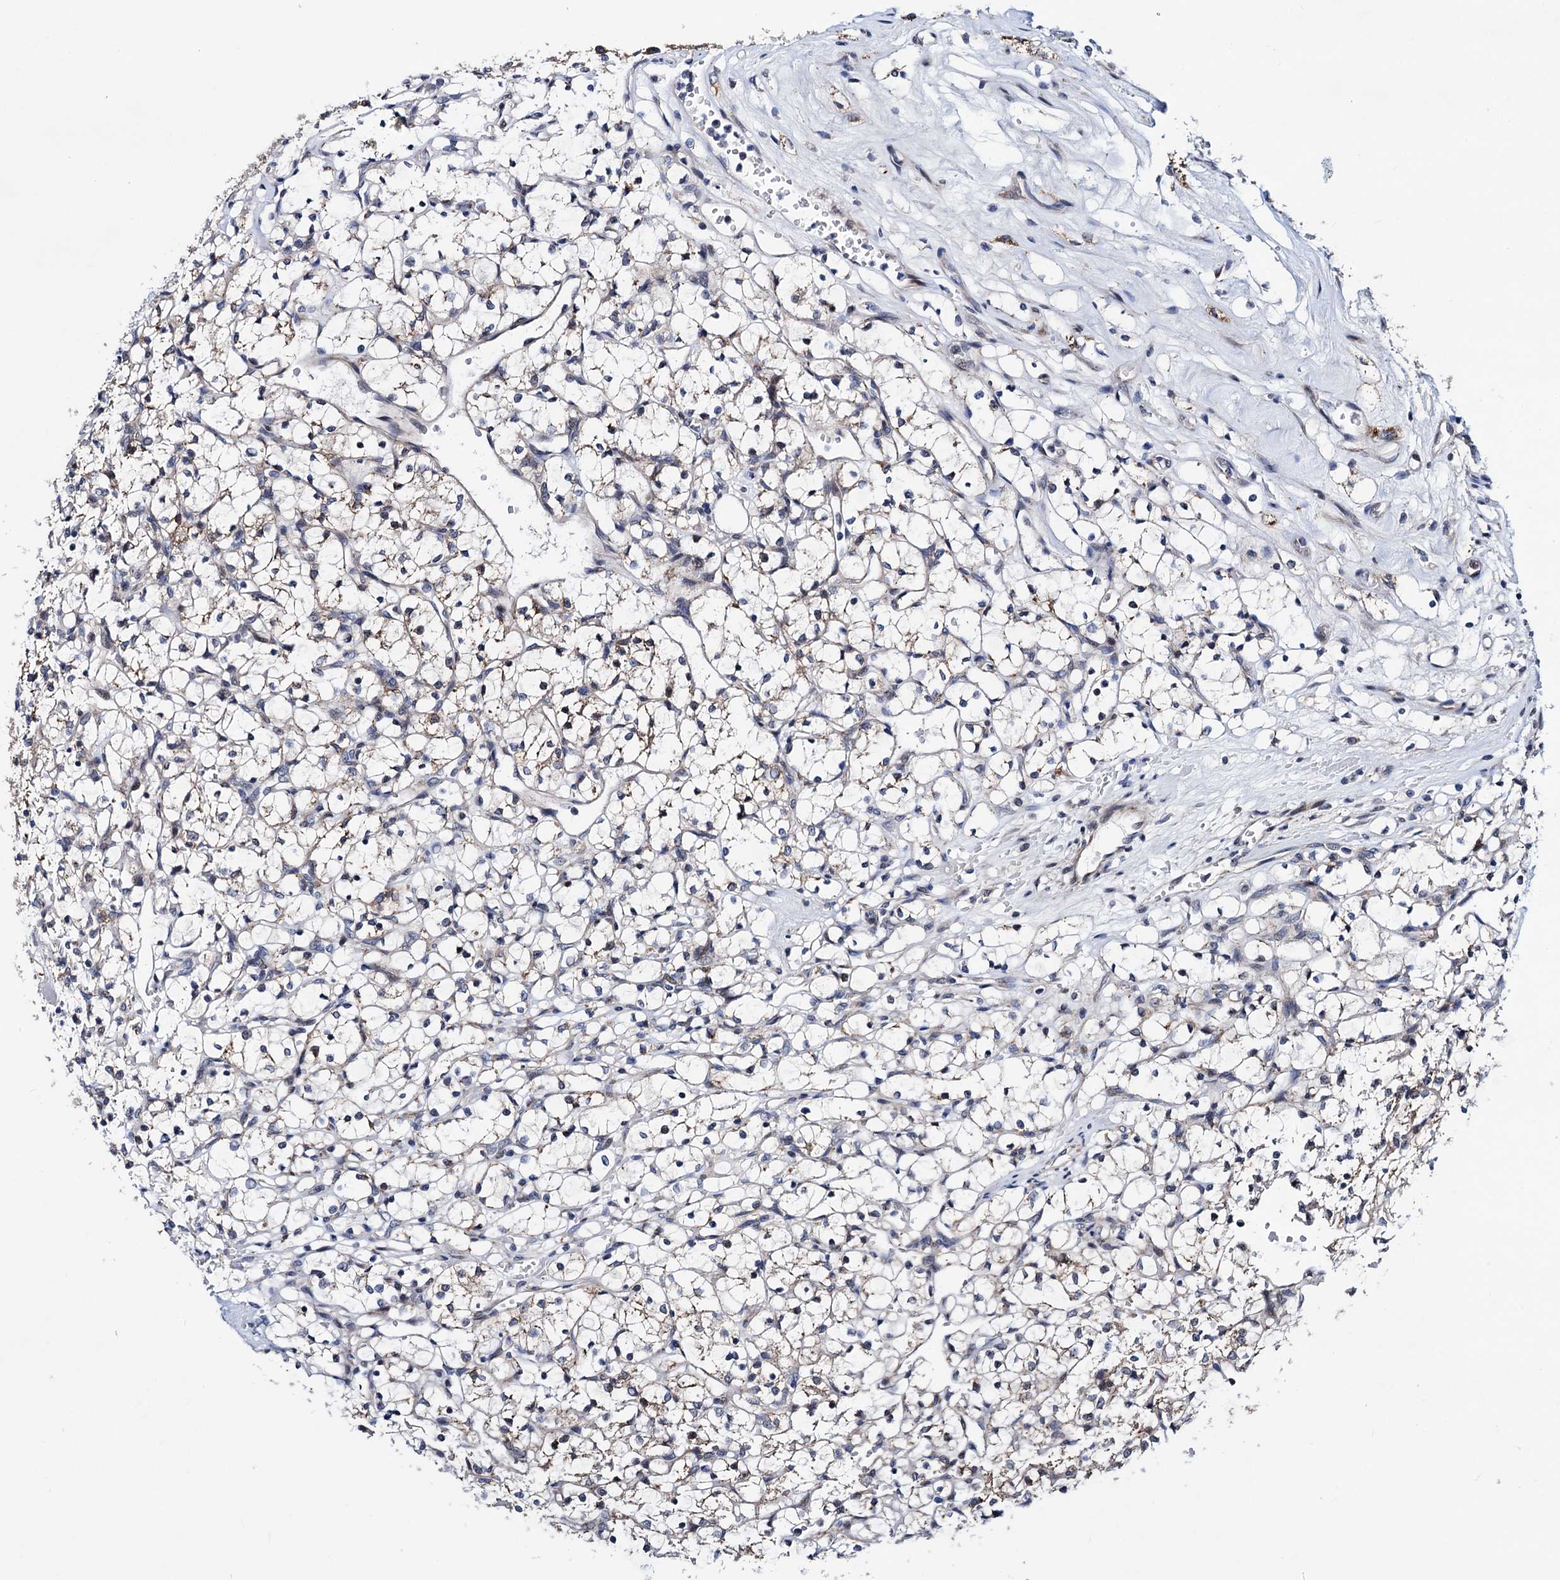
{"staining": {"intensity": "moderate", "quantity": "25%-75%", "location": "cytoplasmic/membranous"}, "tissue": "renal cancer", "cell_type": "Tumor cells", "image_type": "cancer", "snomed": [{"axis": "morphology", "description": "Adenocarcinoma, NOS"}, {"axis": "topography", "description": "Kidney"}], "caption": "This is an image of immunohistochemistry (IHC) staining of renal cancer, which shows moderate positivity in the cytoplasmic/membranous of tumor cells.", "gene": "COA4", "patient": {"sex": "female", "age": 69}}